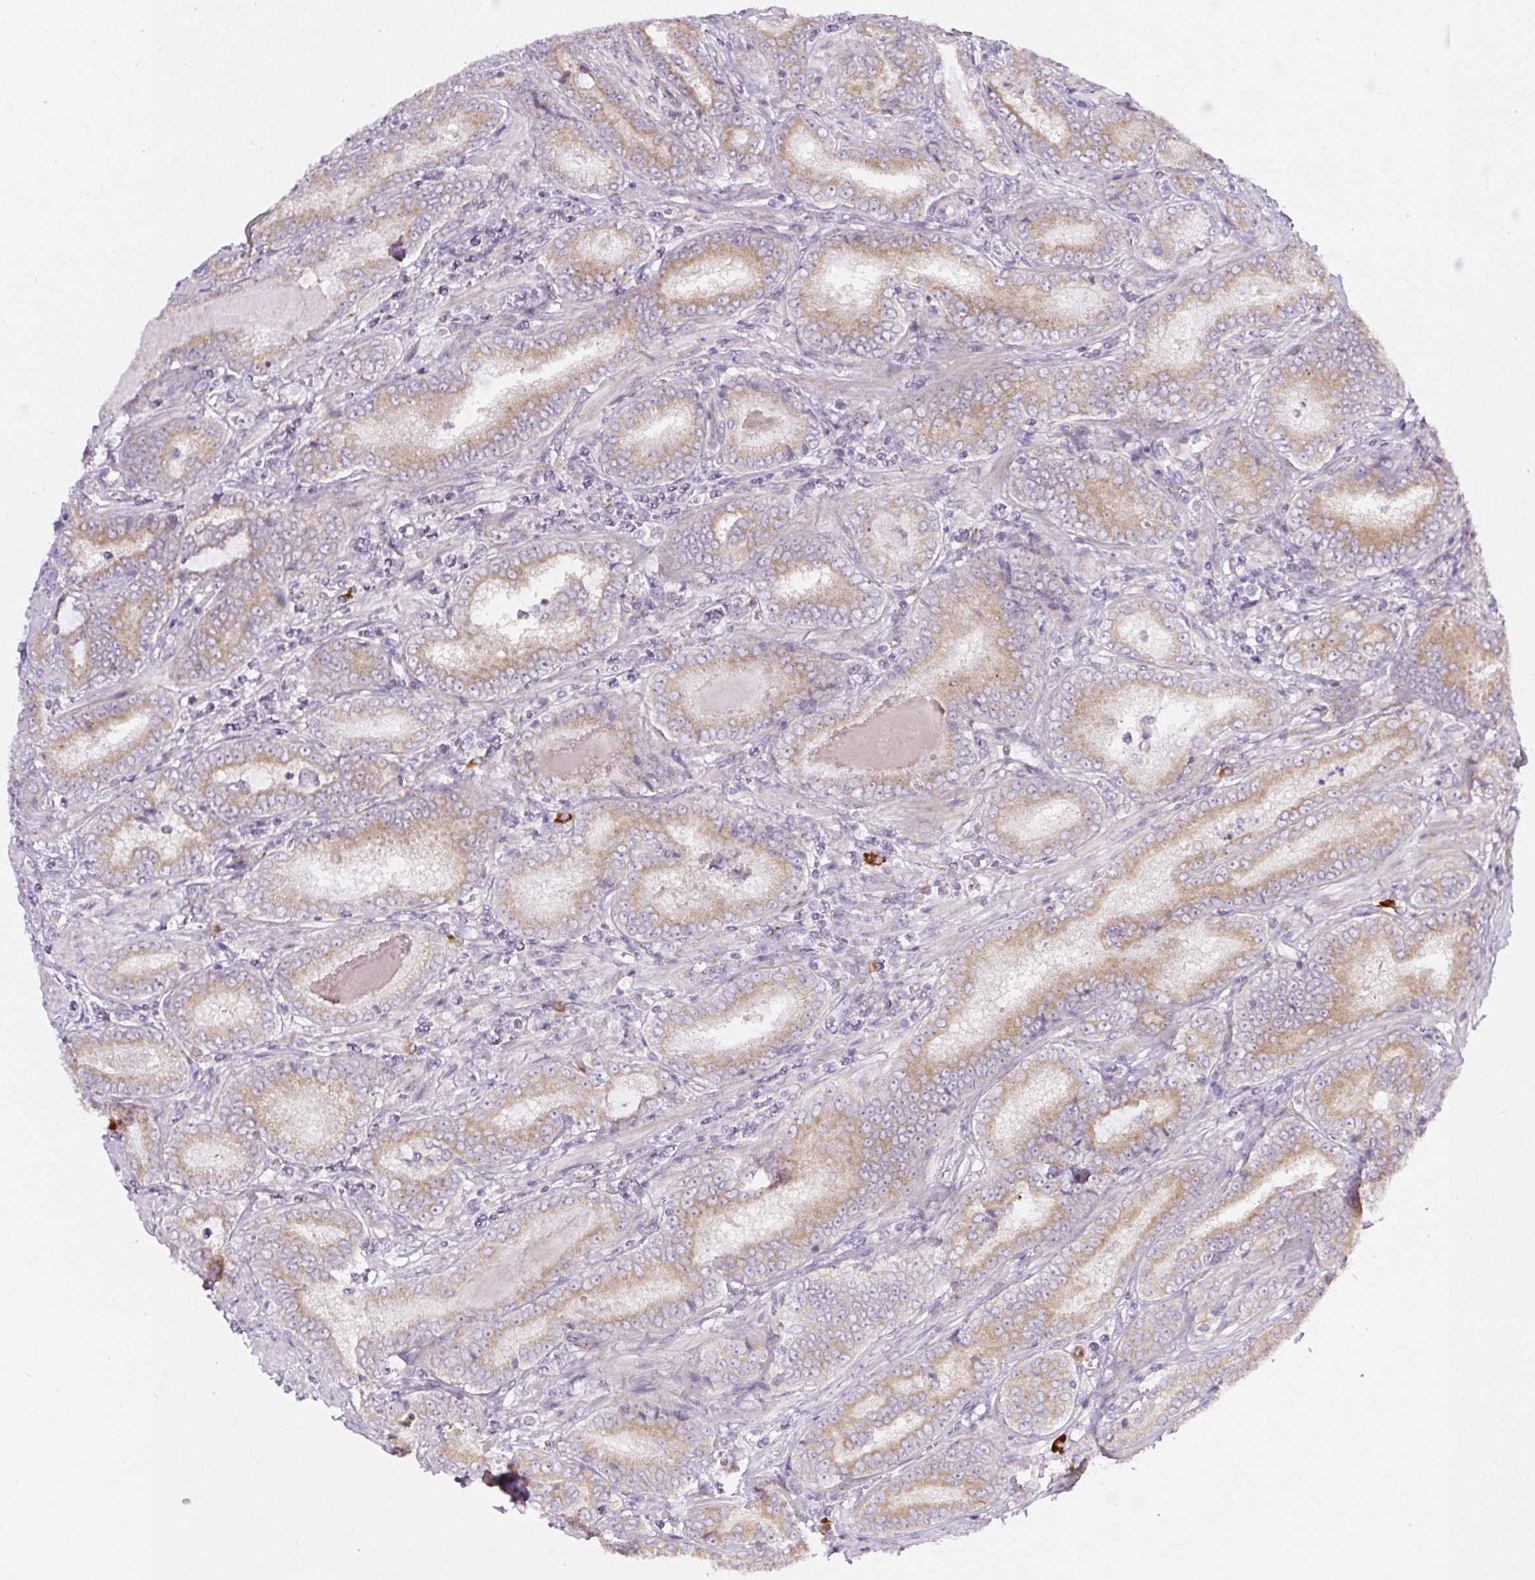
{"staining": {"intensity": "moderate", "quantity": ">75%", "location": "cytoplasmic/membranous"}, "tissue": "prostate cancer", "cell_type": "Tumor cells", "image_type": "cancer", "snomed": [{"axis": "morphology", "description": "Adenocarcinoma, High grade"}, {"axis": "topography", "description": "Prostate"}], "caption": "Prostate adenocarcinoma (high-grade) stained with a brown dye displays moderate cytoplasmic/membranous positive expression in about >75% of tumor cells.", "gene": "MLX", "patient": {"sex": "male", "age": 72}}